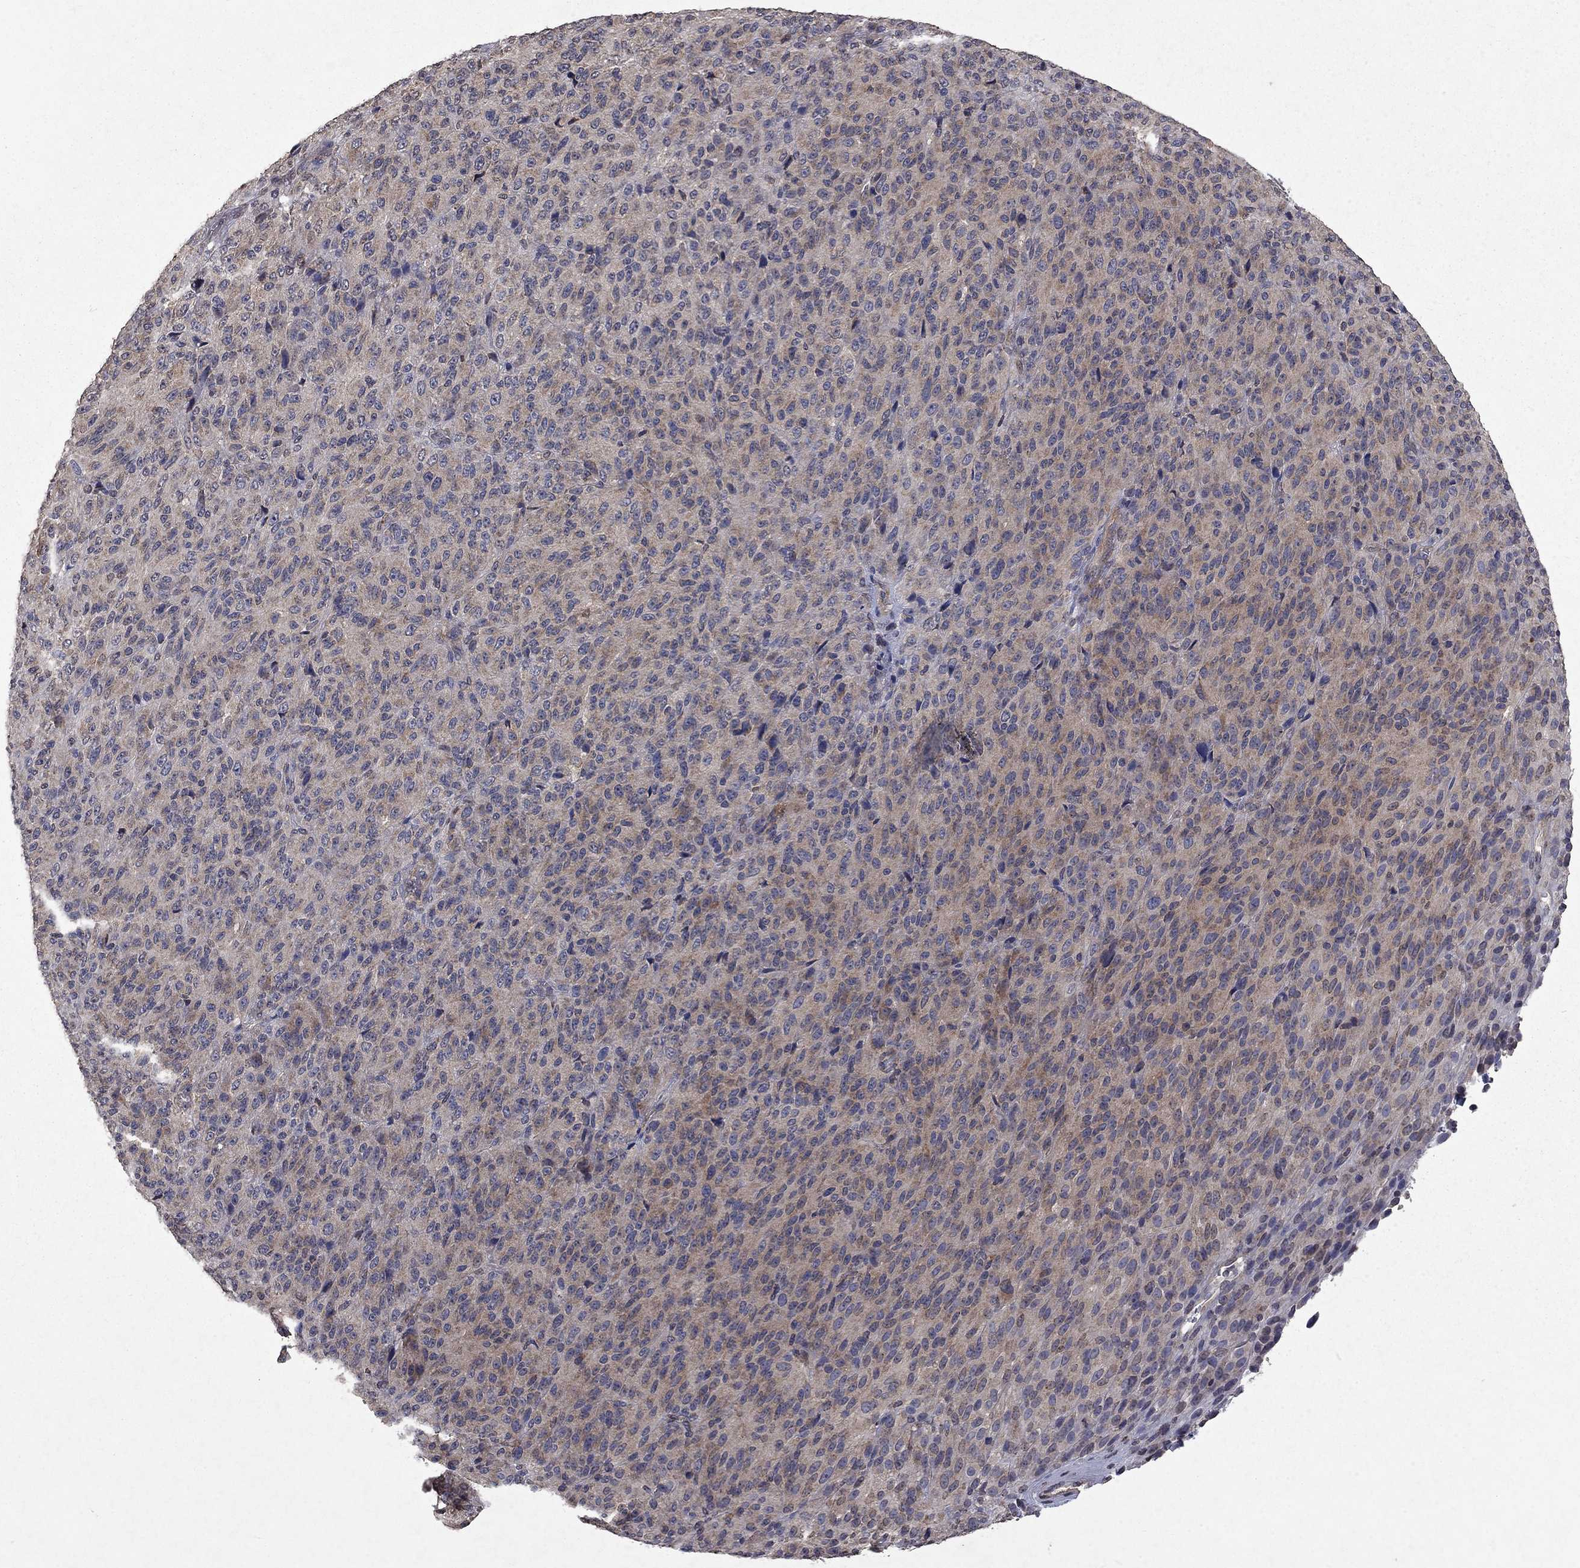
{"staining": {"intensity": "moderate", "quantity": "25%-75%", "location": "cytoplasmic/membranous"}, "tissue": "melanoma", "cell_type": "Tumor cells", "image_type": "cancer", "snomed": [{"axis": "morphology", "description": "Malignant melanoma, Metastatic site"}, {"axis": "topography", "description": "Brain"}], "caption": "There is medium levels of moderate cytoplasmic/membranous expression in tumor cells of melanoma, as demonstrated by immunohistochemical staining (brown color).", "gene": "TTC38", "patient": {"sex": "female", "age": 56}}